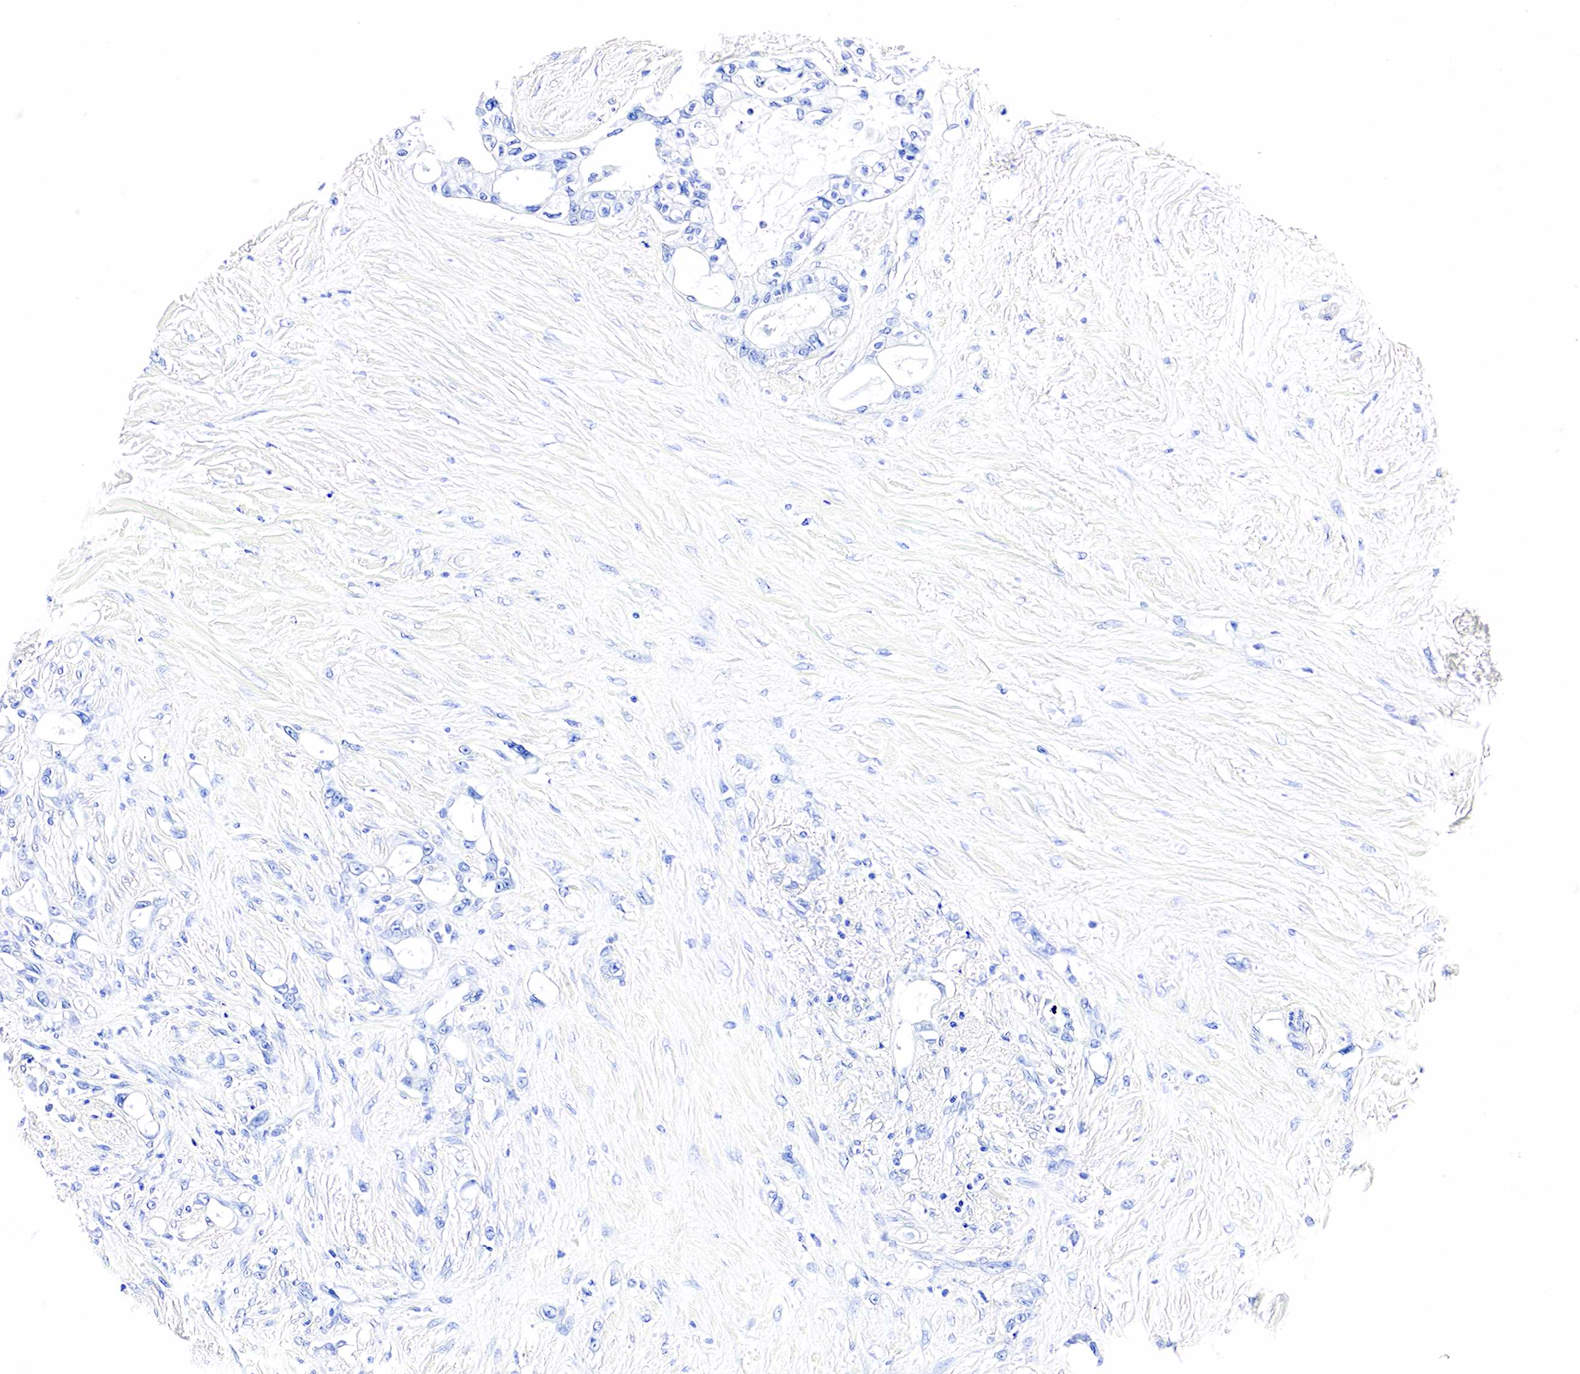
{"staining": {"intensity": "negative", "quantity": "none", "location": "none"}, "tissue": "pancreatic cancer", "cell_type": "Tumor cells", "image_type": "cancer", "snomed": [{"axis": "morphology", "description": "Adenocarcinoma, NOS"}, {"axis": "topography", "description": "Pancreas"}], "caption": "Immunohistochemical staining of human pancreatic cancer (adenocarcinoma) reveals no significant expression in tumor cells. (Stains: DAB IHC with hematoxylin counter stain, Microscopy: brightfield microscopy at high magnification).", "gene": "ACP3", "patient": {"sex": "female", "age": 70}}